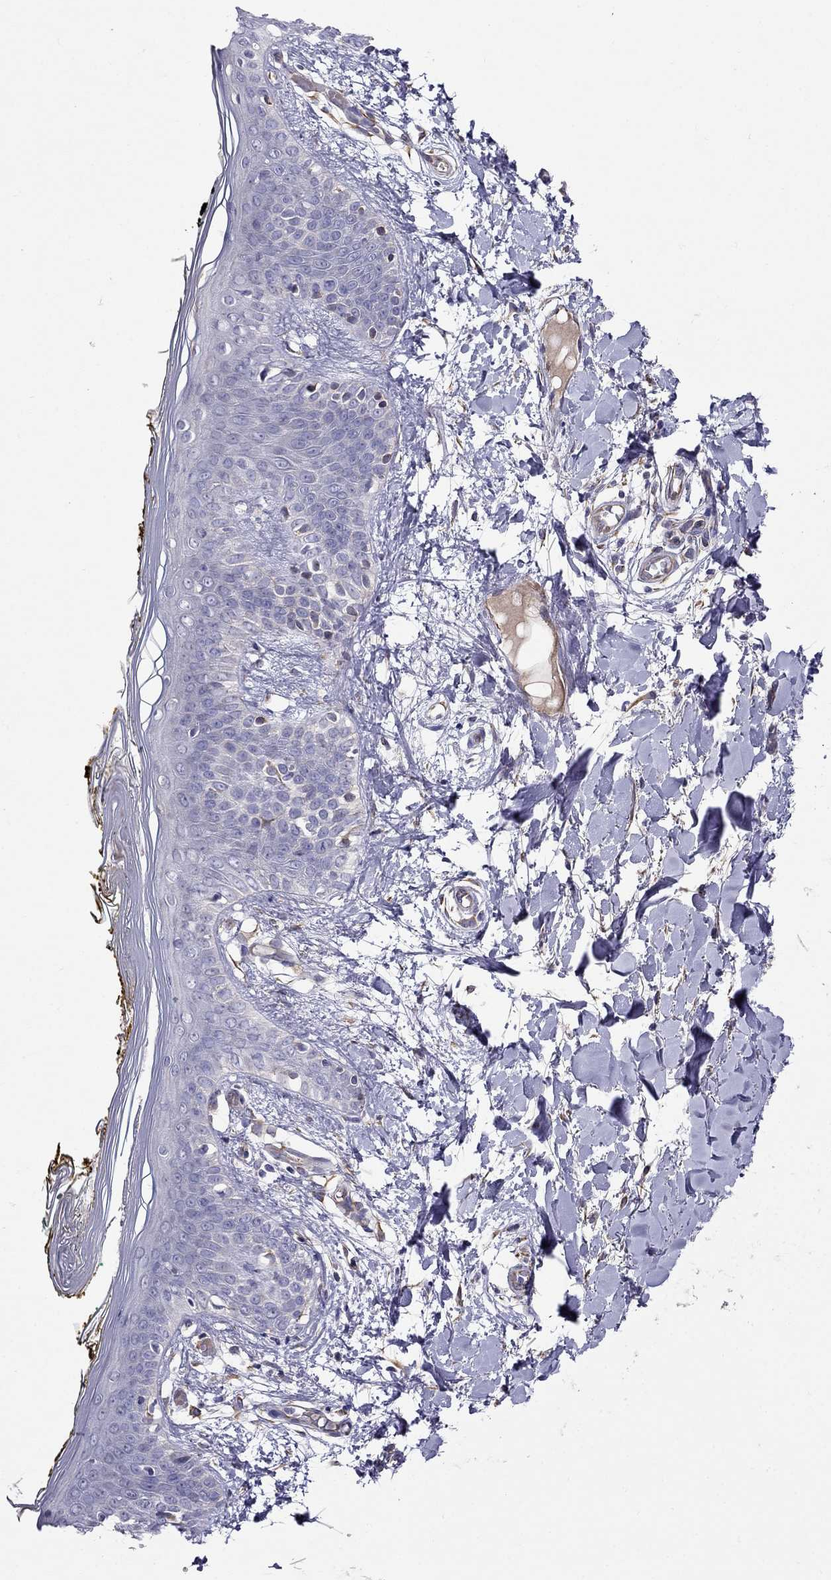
{"staining": {"intensity": "negative", "quantity": "none", "location": "none"}, "tissue": "skin", "cell_type": "Fibroblasts", "image_type": "normal", "snomed": [{"axis": "morphology", "description": "Normal tissue, NOS"}, {"axis": "topography", "description": "Skin"}], "caption": "DAB (3,3'-diaminobenzidine) immunohistochemical staining of normal skin shows no significant positivity in fibroblasts.", "gene": "SPINT4", "patient": {"sex": "female", "age": 34}}